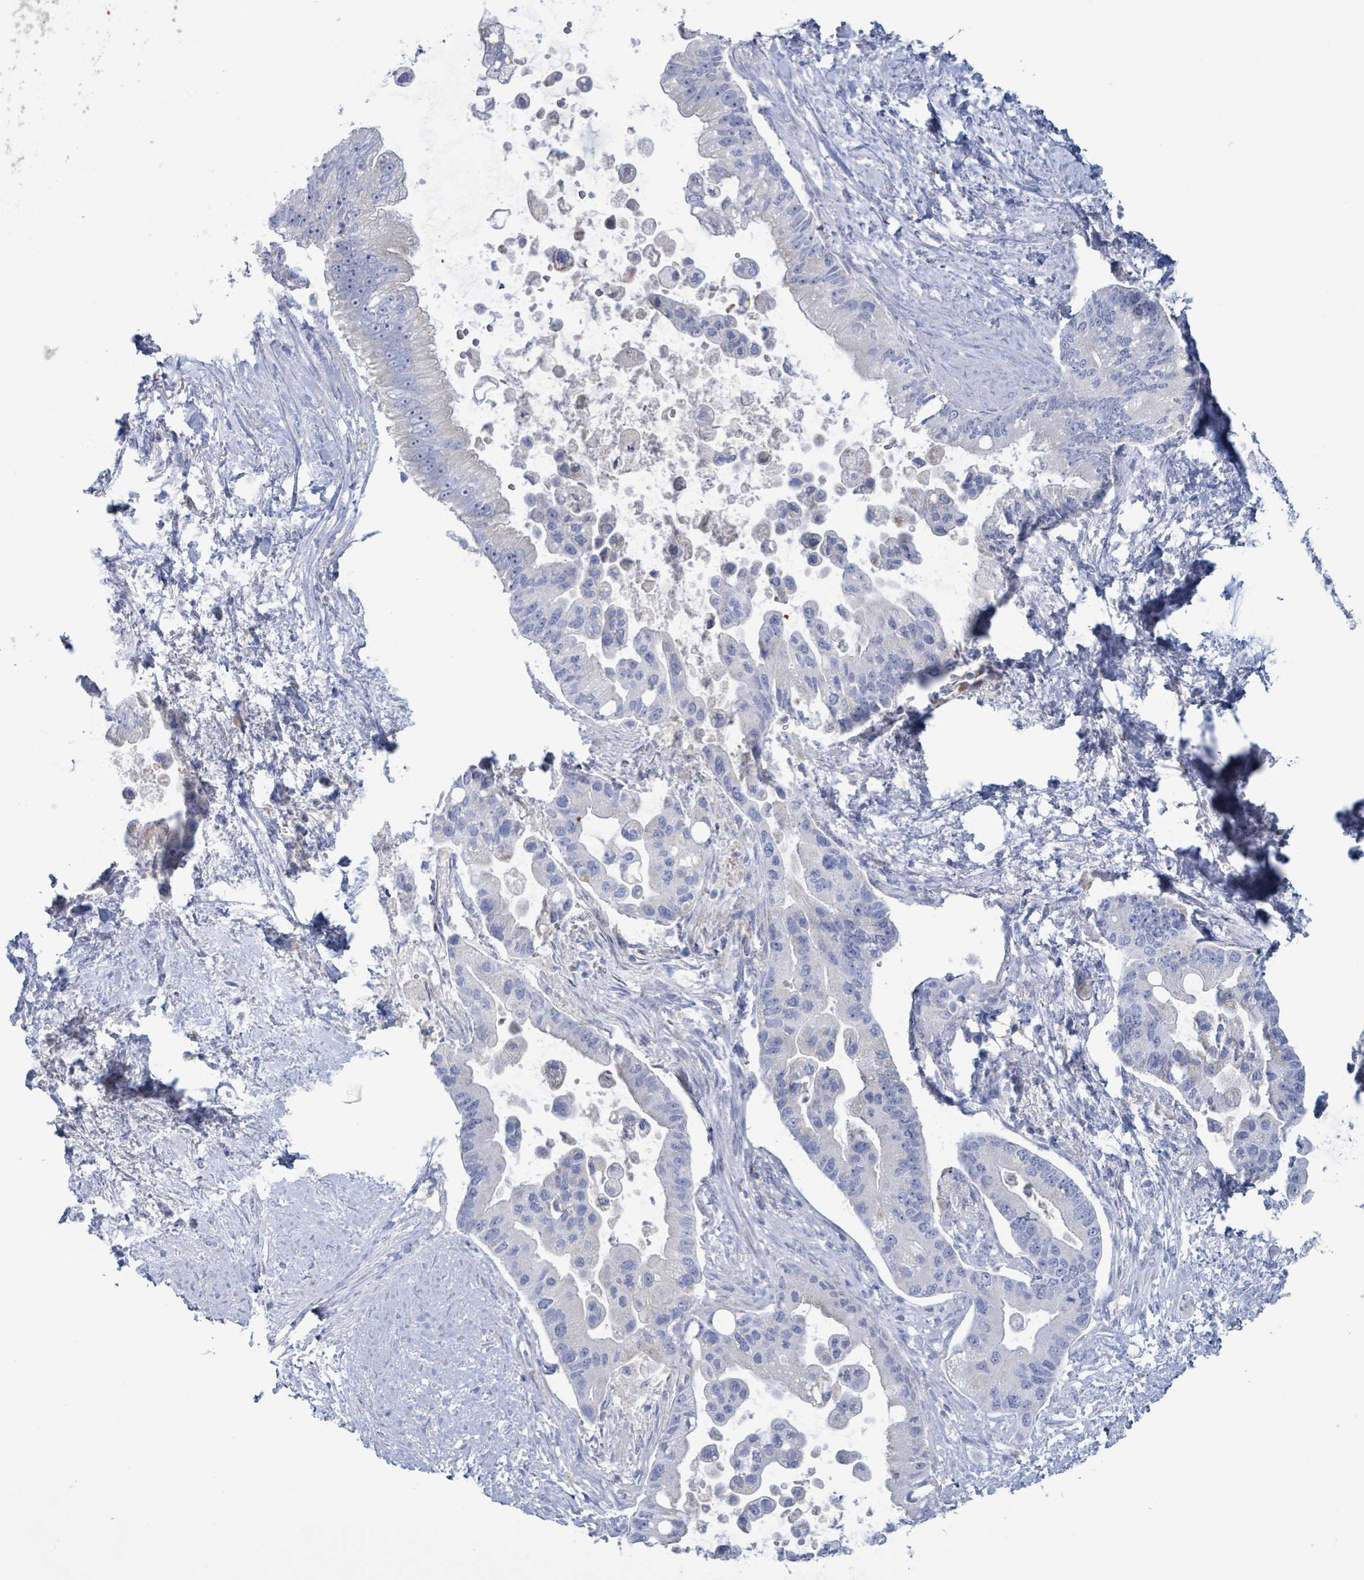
{"staining": {"intensity": "negative", "quantity": "none", "location": "none"}, "tissue": "pancreatic cancer", "cell_type": "Tumor cells", "image_type": "cancer", "snomed": [{"axis": "morphology", "description": "Adenocarcinoma, NOS"}, {"axis": "topography", "description": "Pancreas"}], "caption": "A high-resolution photomicrograph shows immunohistochemistry staining of pancreatic adenocarcinoma, which displays no significant staining in tumor cells.", "gene": "AKR1C4", "patient": {"sex": "male", "age": 57}}